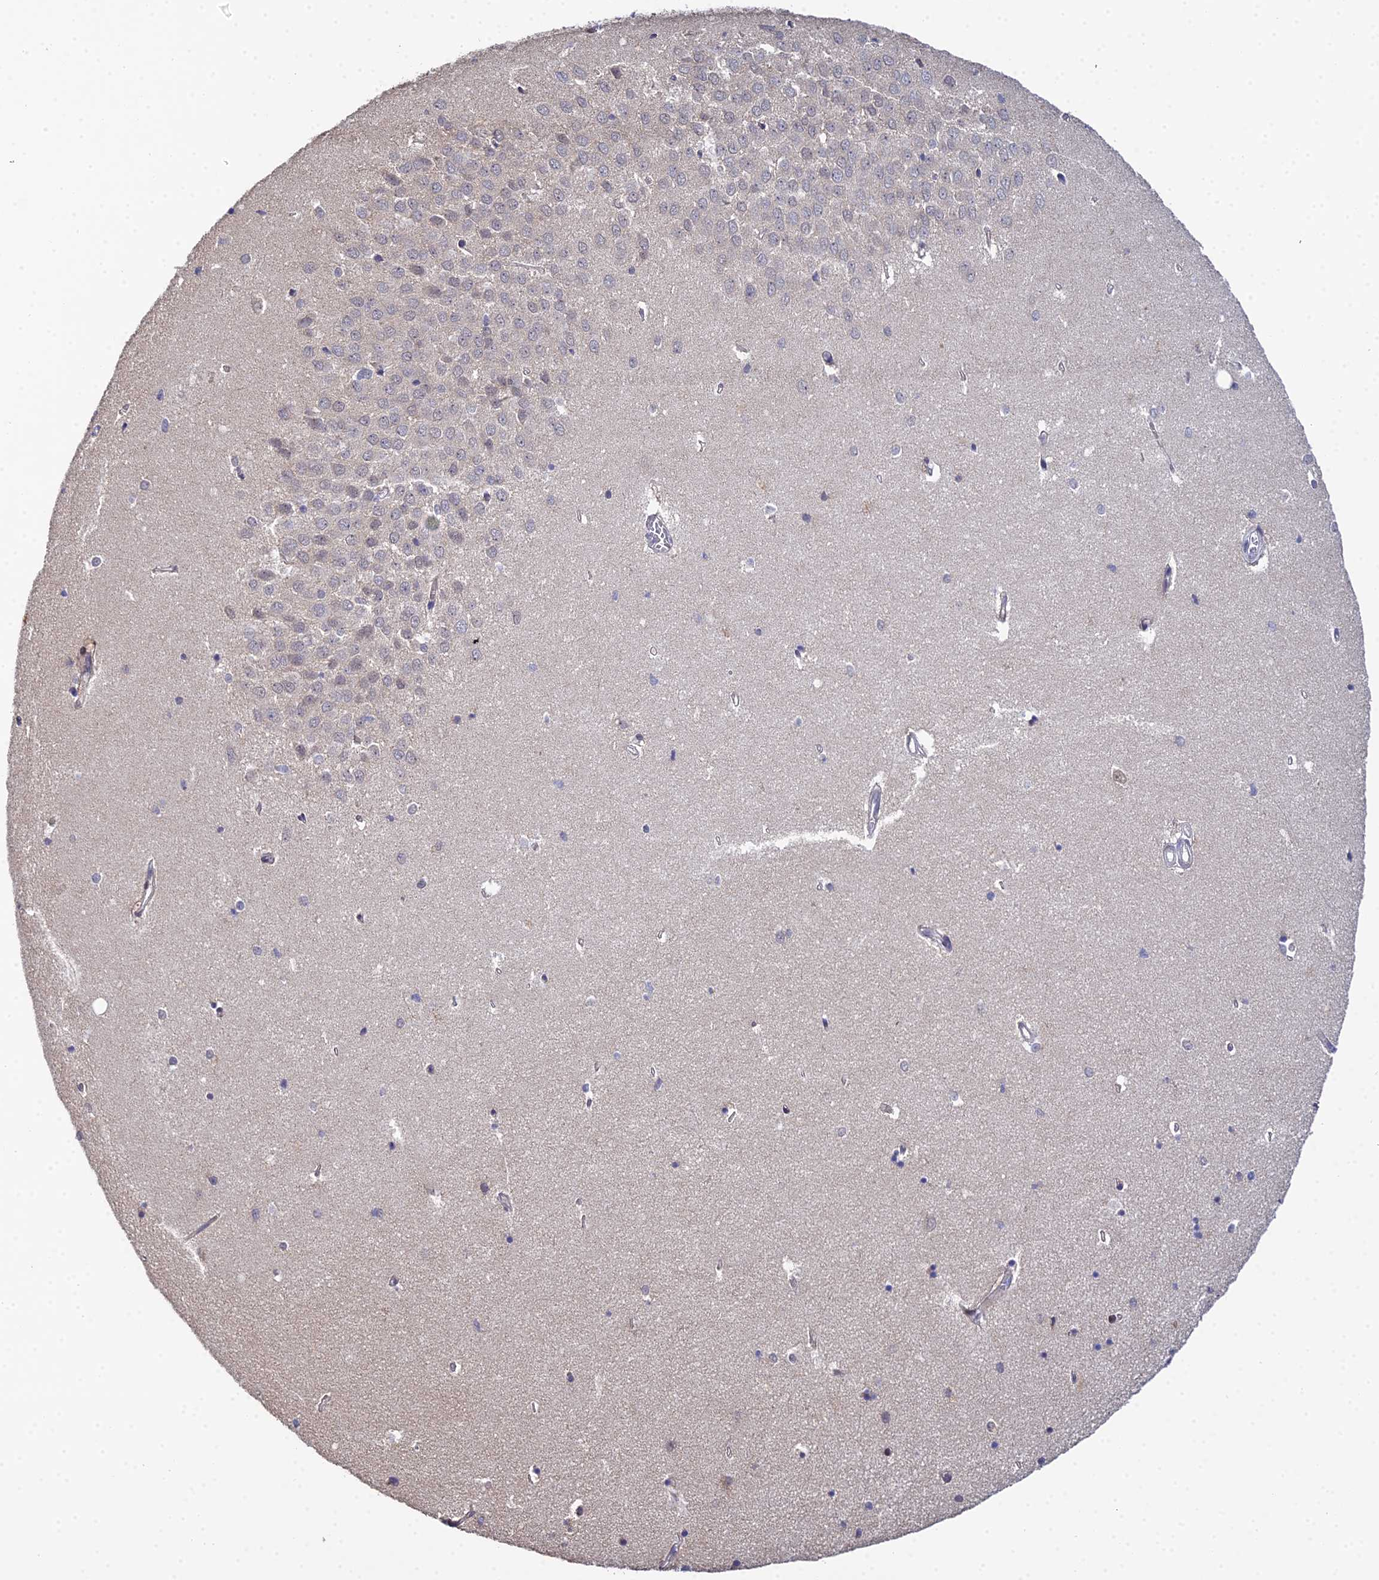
{"staining": {"intensity": "negative", "quantity": "none", "location": "none"}, "tissue": "hippocampus", "cell_type": "Glial cells", "image_type": "normal", "snomed": [{"axis": "morphology", "description": "Normal tissue, NOS"}, {"axis": "topography", "description": "Hippocampus"}], "caption": "The image demonstrates no significant positivity in glial cells of hippocampus. (Brightfield microscopy of DAB (3,3'-diaminobenzidine) IHC at high magnification).", "gene": "BIVM", "patient": {"sex": "female", "age": 64}}